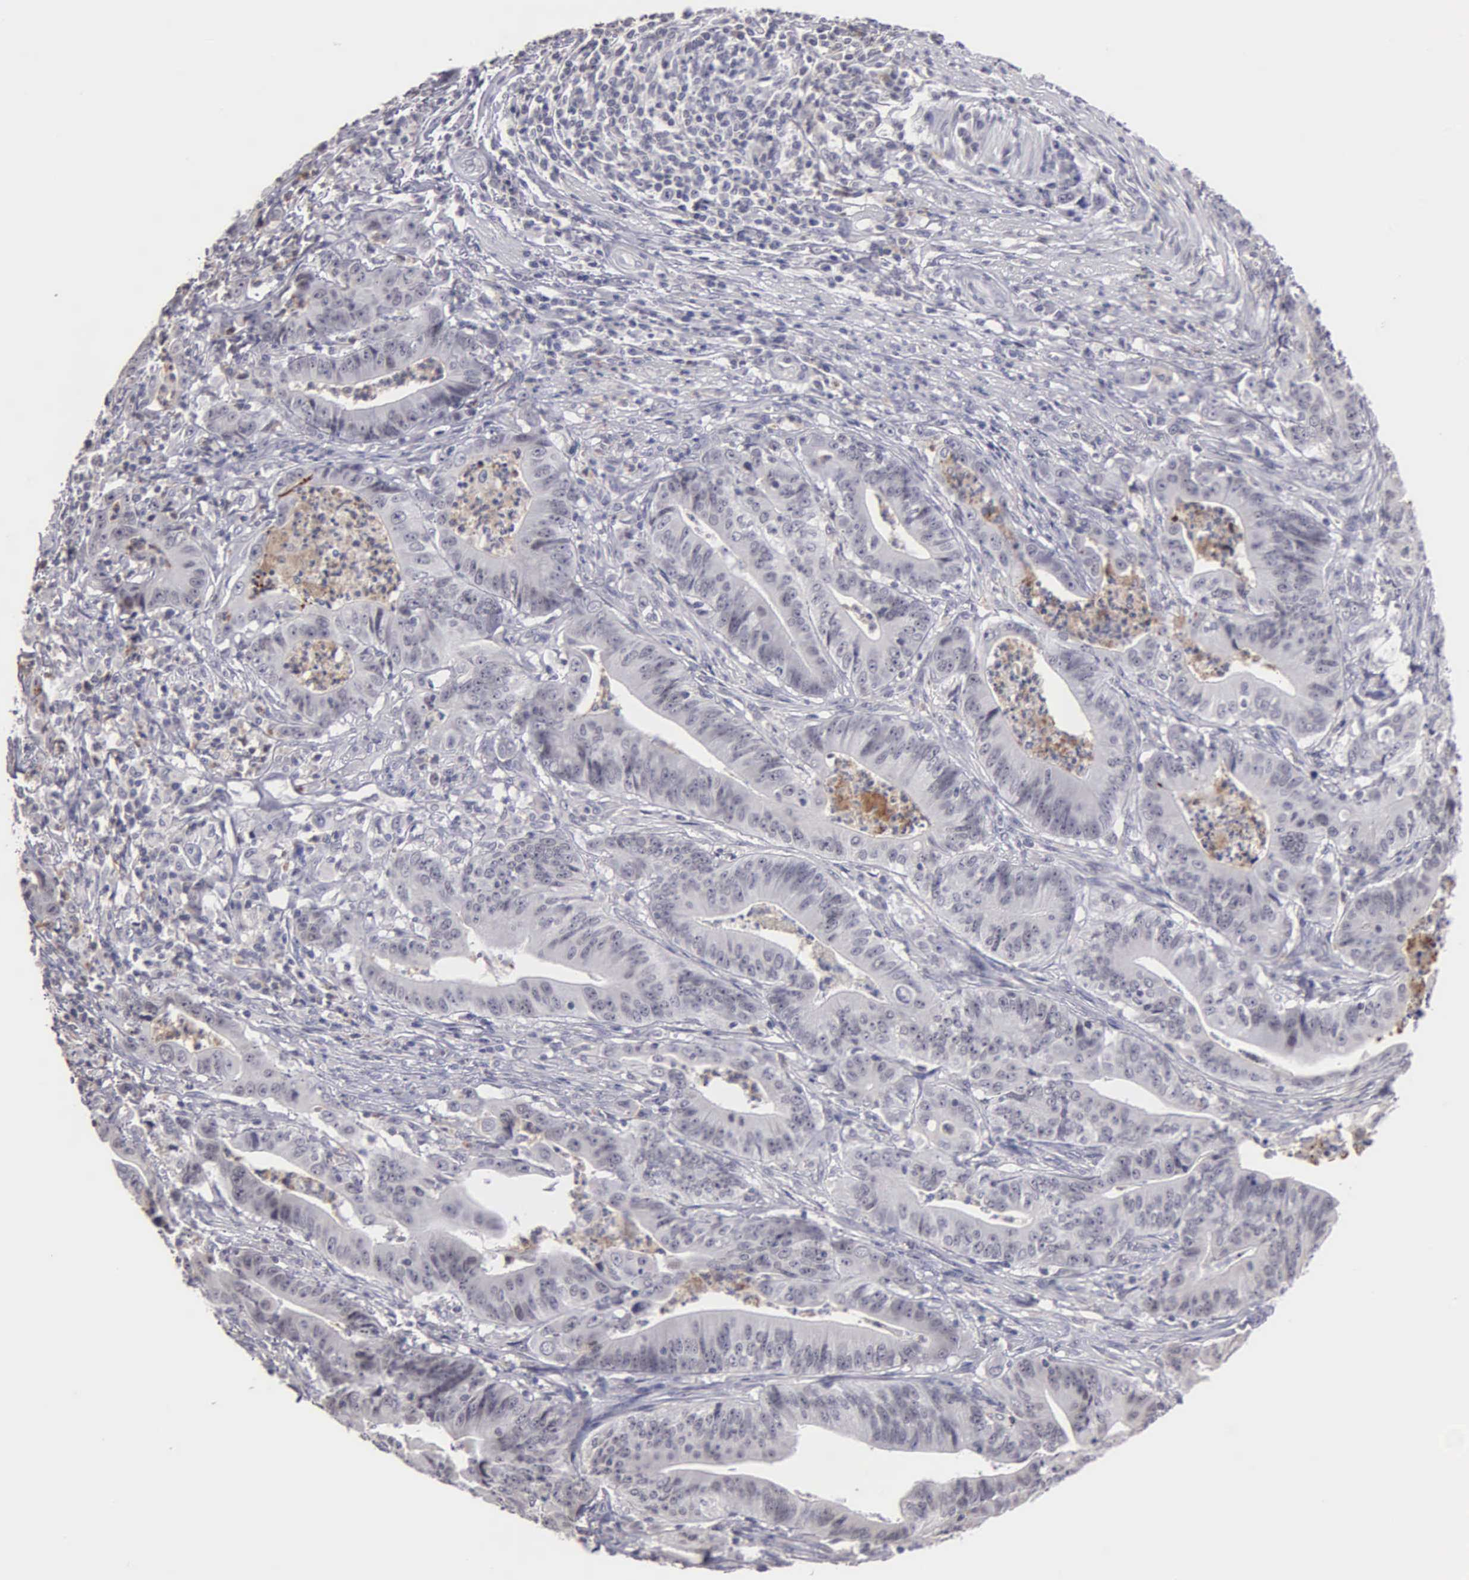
{"staining": {"intensity": "negative", "quantity": "none", "location": "none"}, "tissue": "stomach cancer", "cell_type": "Tumor cells", "image_type": "cancer", "snomed": [{"axis": "morphology", "description": "Adenocarcinoma, NOS"}, {"axis": "topography", "description": "Stomach, lower"}], "caption": "Image shows no protein staining in tumor cells of stomach cancer tissue.", "gene": "BRD1", "patient": {"sex": "female", "age": 86}}